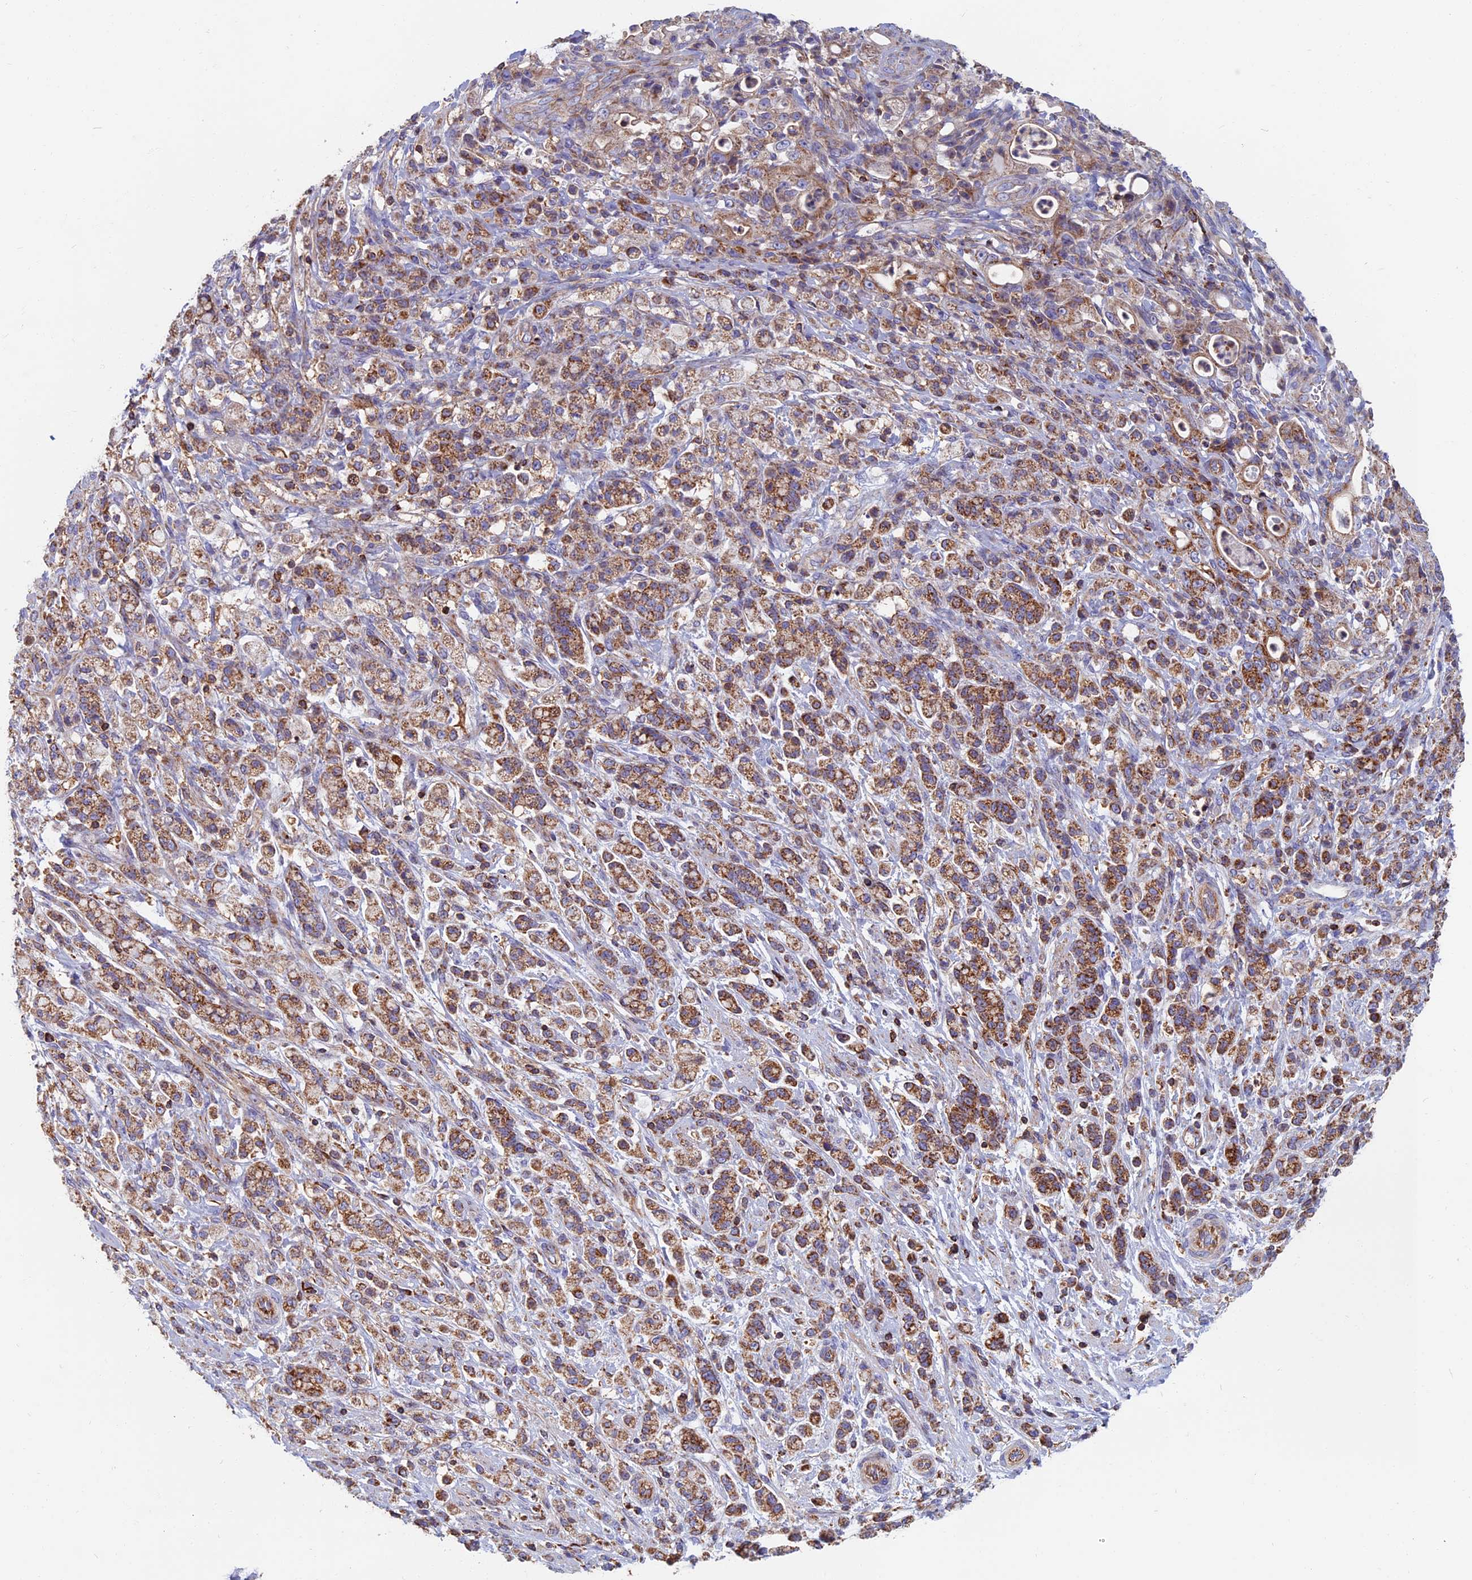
{"staining": {"intensity": "moderate", "quantity": ">75%", "location": "cytoplasmic/membranous"}, "tissue": "stomach cancer", "cell_type": "Tumor cells", "image_type": "cancer", "snomed": [{"axis": "morphology", "description": "Adenocarcinoma, NOS"}, {"axis": "topography", "description": "Stomach"}], "caption": "Human stomach cancer stained for a protein (brown) shows moderate cytoplasmic/membranous positive expression in about >75% of tumor cells.", "gene": "HSD17B8", "patient": {"sex": "female", "age": 60}}